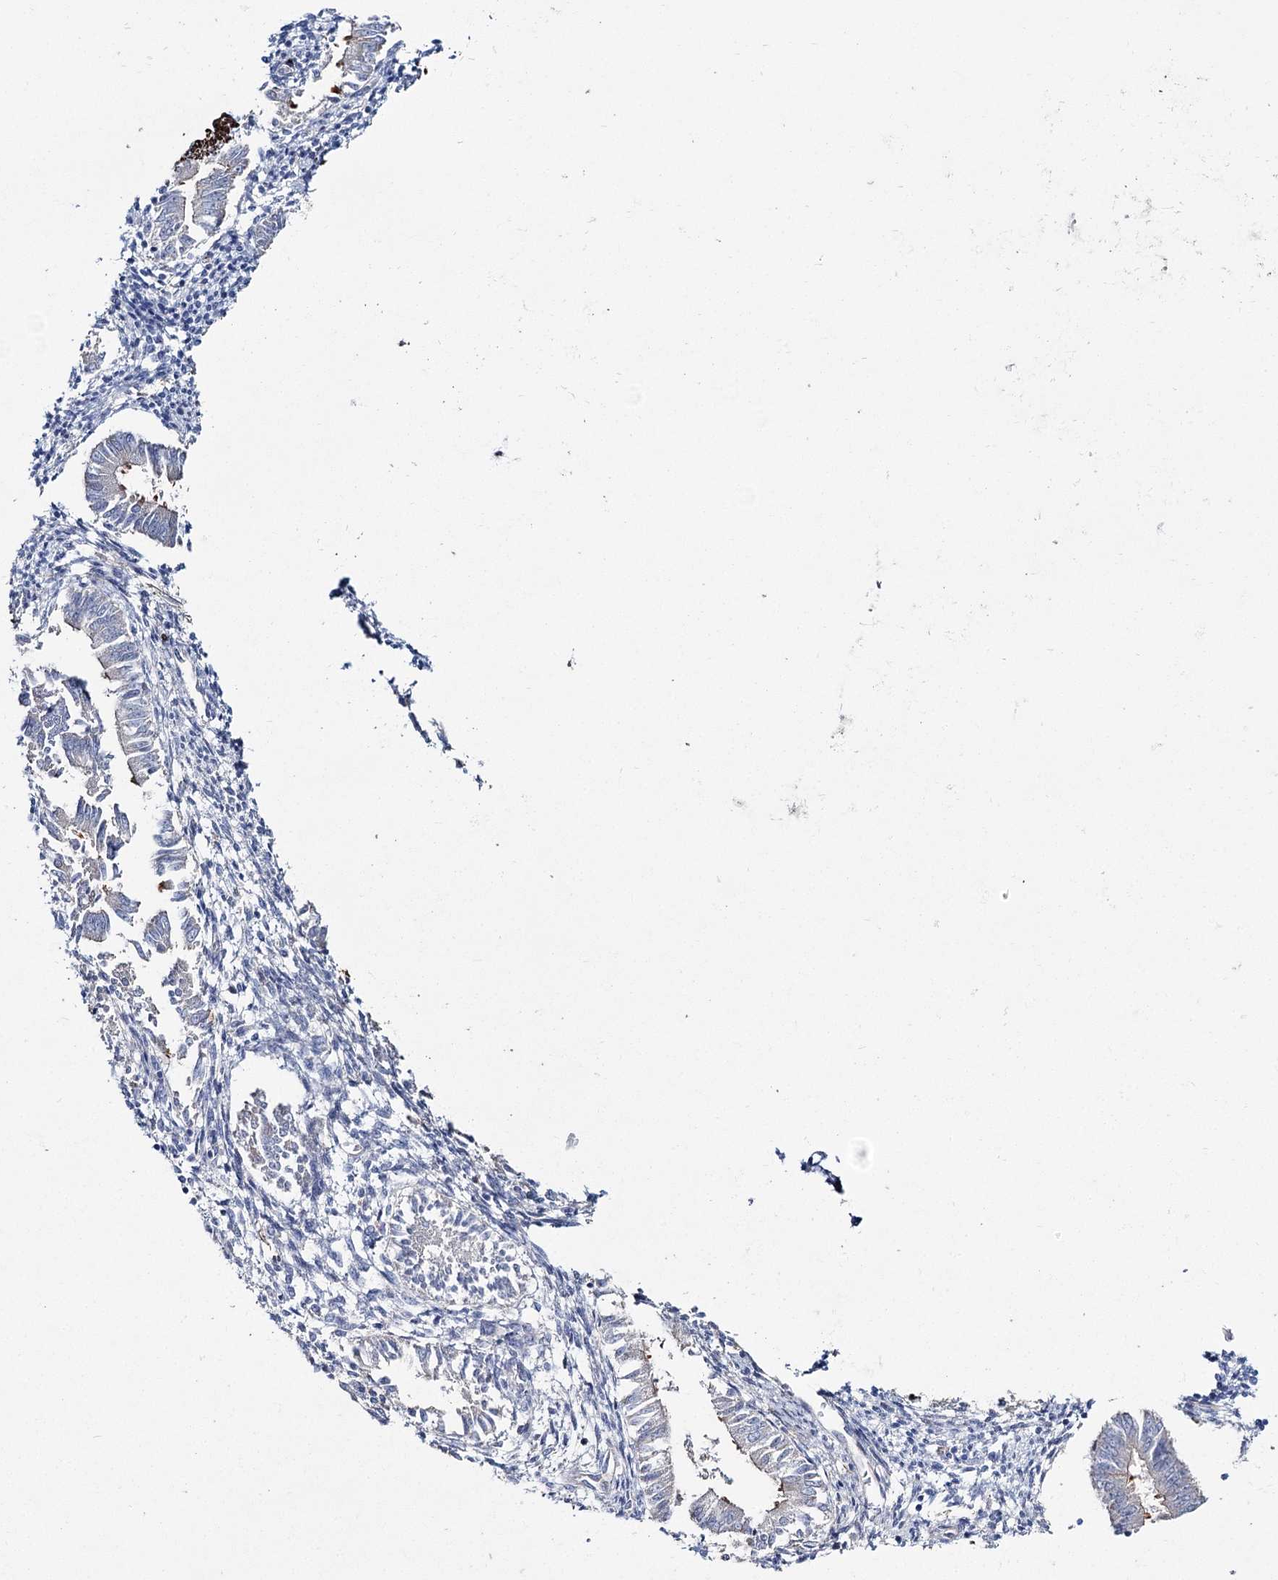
{"staining": {"intensity": "negative", "quantity": "none", "location": "none"}, "tissue": "endometrium", "cell_type": "Cells in endometrial stroma", "image_type": "normal", "snomed": [{"axis": "morphology", "description": "Normal tissue, NOS"}, {"axis": "topography", "description": "Uterus"}, {"axis": "topography", "description": "Endometrium"}], "caption": "The image demonstrates no staining of cells in endometrial stroma in normal endometrium.", "gene": "SUMF1", "patient": {"sex": "female", "age": 48}}